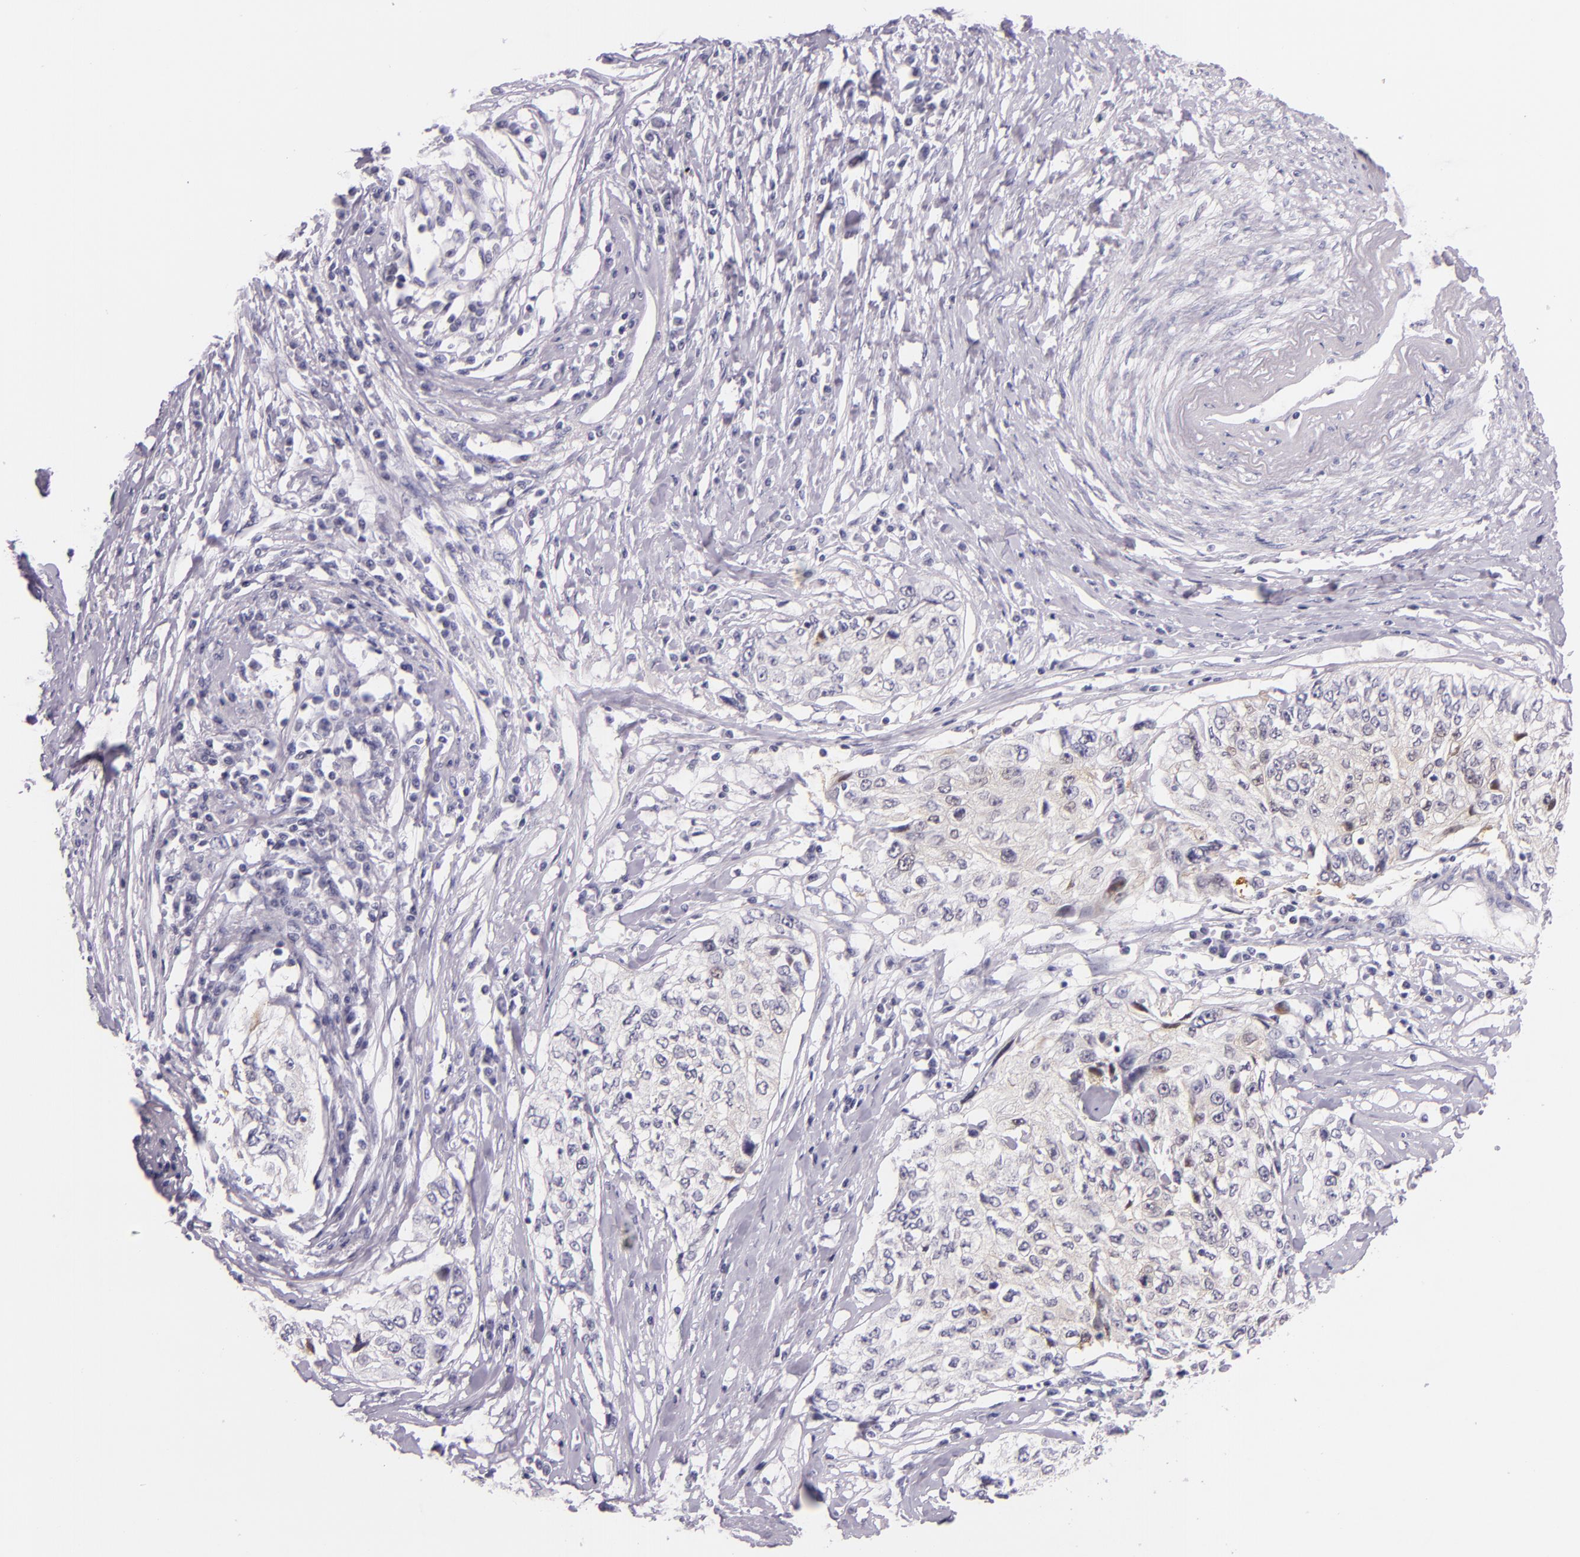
{"staining": {"intensity": "weak", "quantity": "<25%", "location": "cytoplasmic/membranous"}, "tissue": "cervical cancer", "cell_type": "Tumor cells", "image_type": "cancer", "snomed": [{"axis": "morphology", "description": "Squamous cell carcinoma, NOS"}, {"axis": "topography", "description": "Cervix"}], "caption": "Tumor cells are negative for protein expression in human cervical cancer.", "gene": "HSP90AA1", "patient": {"sex": "female", "age": 57}}